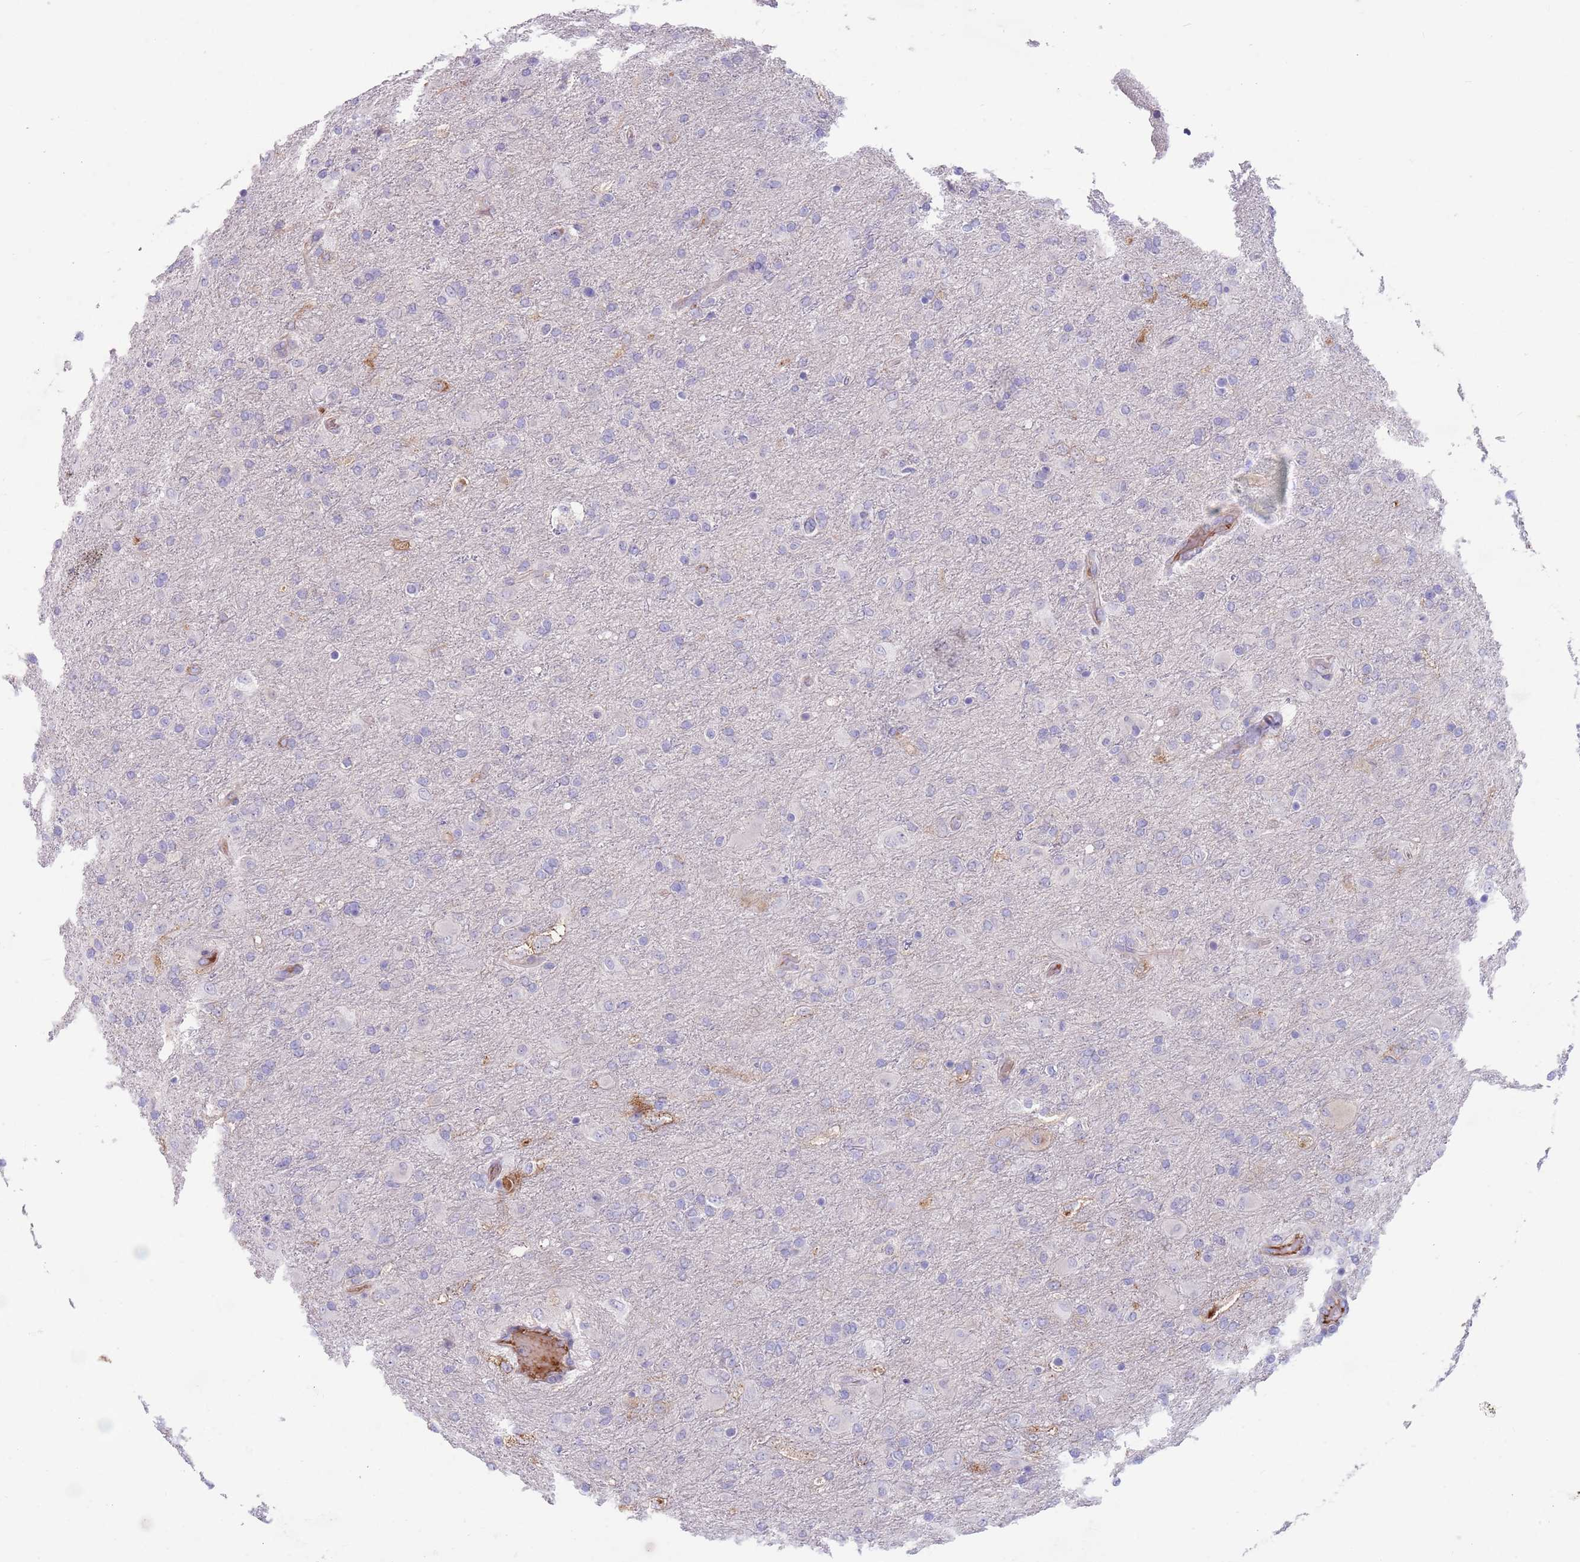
{"staining": {"intensity": "negative", "quantity": "none", "location": "none"}, "tissue": "glioma", "cell_type": "Tumor cells", "image_type": "cancer", "snomed": [{"axis": "morphology", "description": "Glioma, malignant, Low grade"}, {"axis": "topography", "description": "Brain"}], "caption": "Tumor cells show no significant protein expression in malignant glioma (low-grade).", "gene": "ZNF14", "patient": {"sex": "male", "age": 65}}